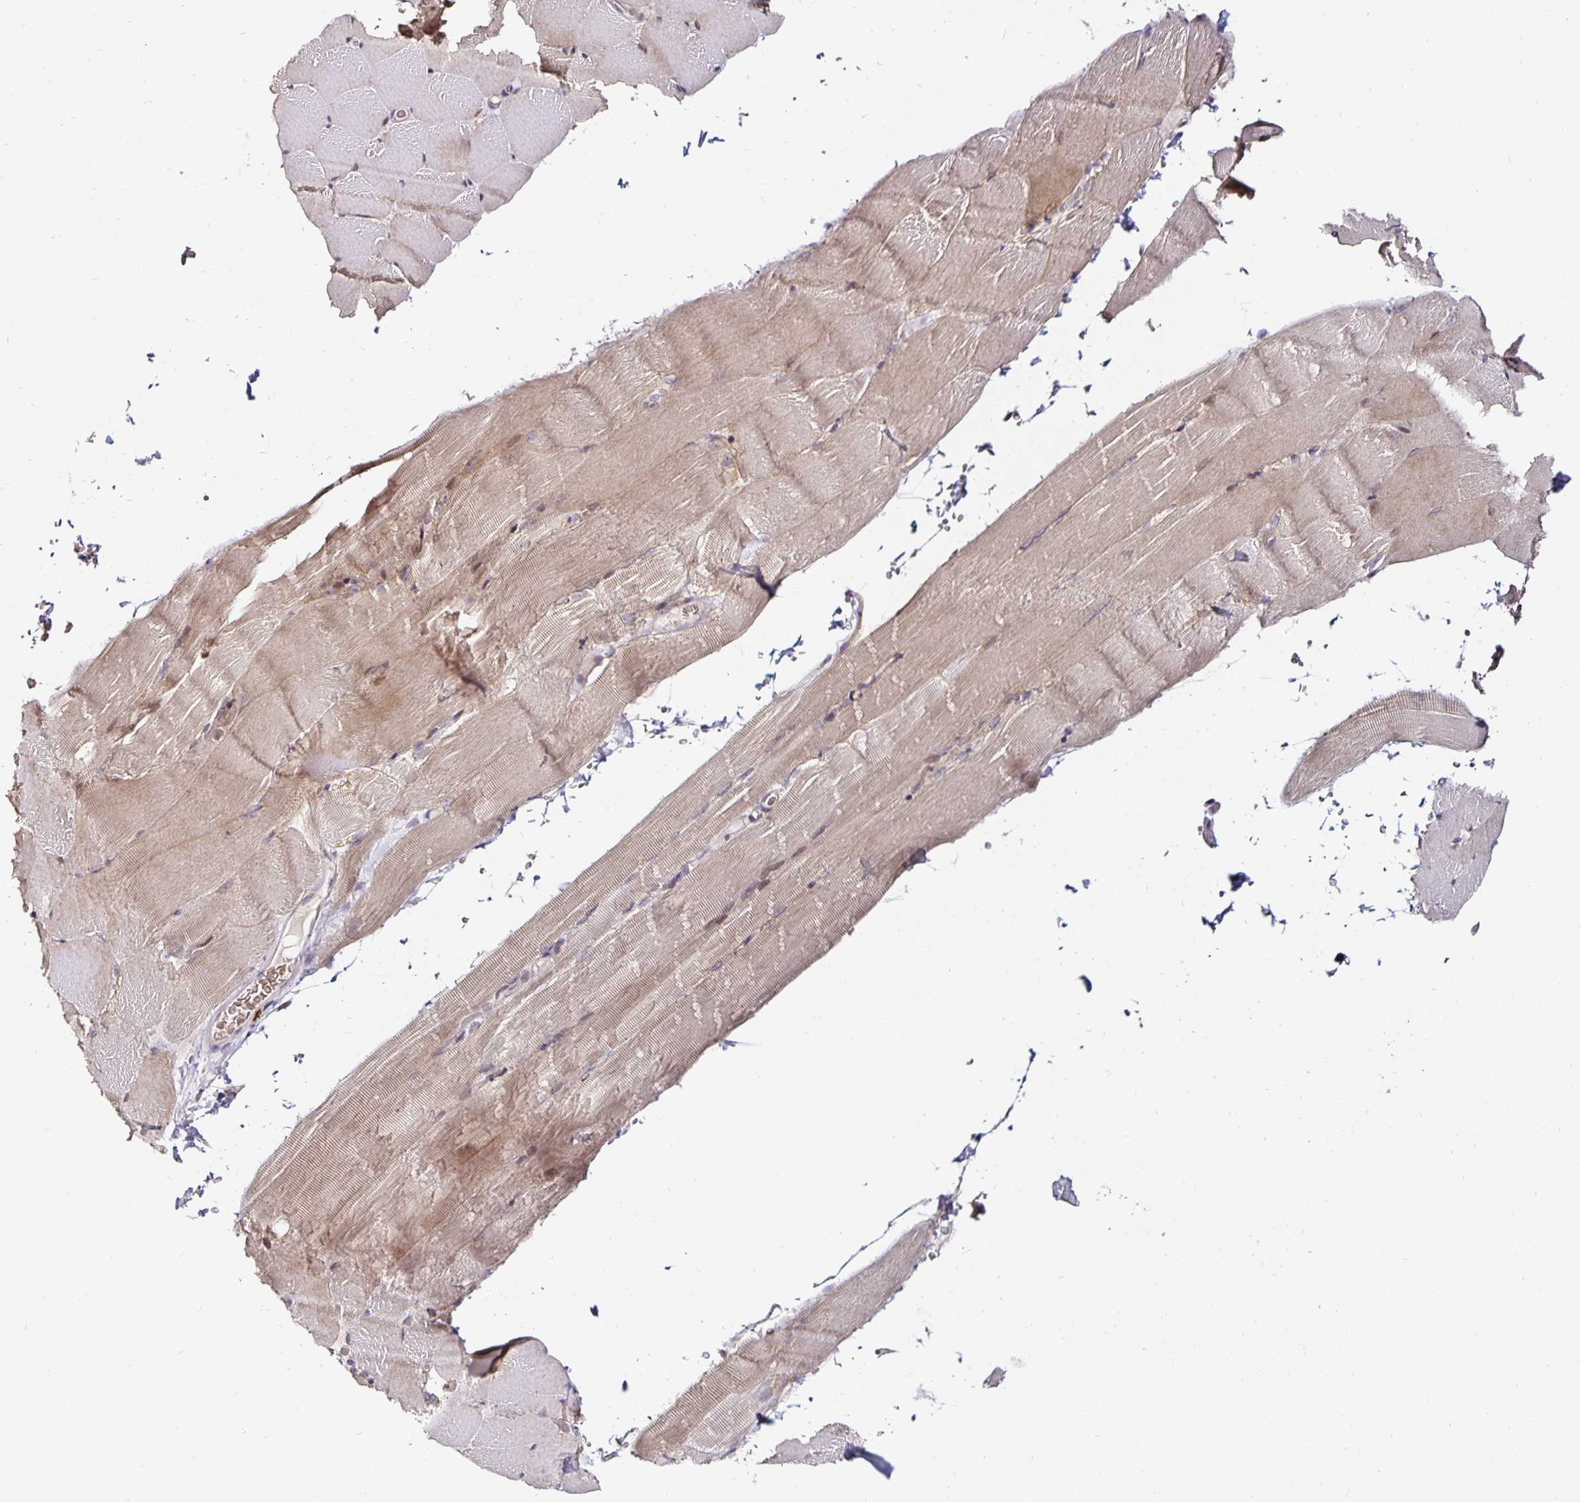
{"staining": {"intensity": "weak", "quantity": "25%-75%", "location": "cytoplasmic/membranous"}, "tissue": "skeletal muscle", "cell_type": "Myocytes", "image_type": "normal", "snomed": [{"axis": "morphology", "description": "Normal tissue, NOS"}, {"axis": "topography", "description": "Skeletal muscle"}], "caption": "This is an image of immunohistochemistry (IHC) staining of benign skeletal muscle, which shows weak staining in the cytoplasmic/membranous of myocytes.", "gene": "ANLN", "patient": {"sex": "female", "age": 37}}